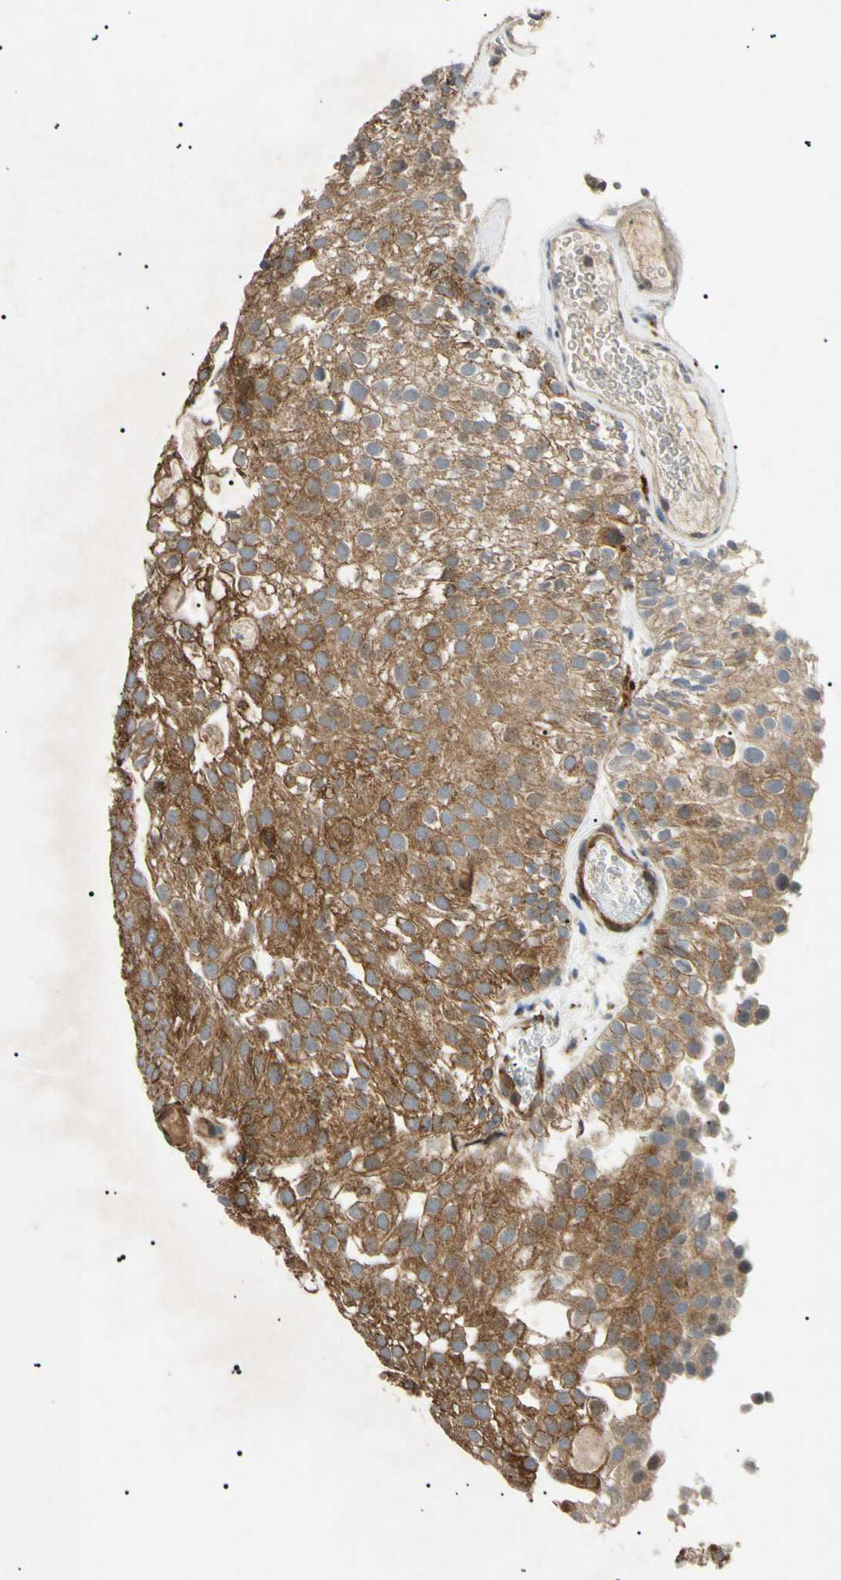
{"staining": {"intensity": "moderate", "quantity": ">75%", "location": "cytoplasmic/membranous,nuclear"}, "tissue": "urothelial cancer", "cell_type": "Tumor cells", "image_type": "cancer", "snomed": [{"axis": "morphology", "description": "Urothelial carcinoma, Low grade"}, {"axis": "topography", "description": "Urinary bladder"}], "caption": "Immunohistochemical staining of human urothelial cancer shows medium levels of moderate cytoplasmic/membranous and nuclear positivity in approximately >75% of tumor cells.", "gene": "TUBB4A", "patient": {"sex": "male", "age": 78}}